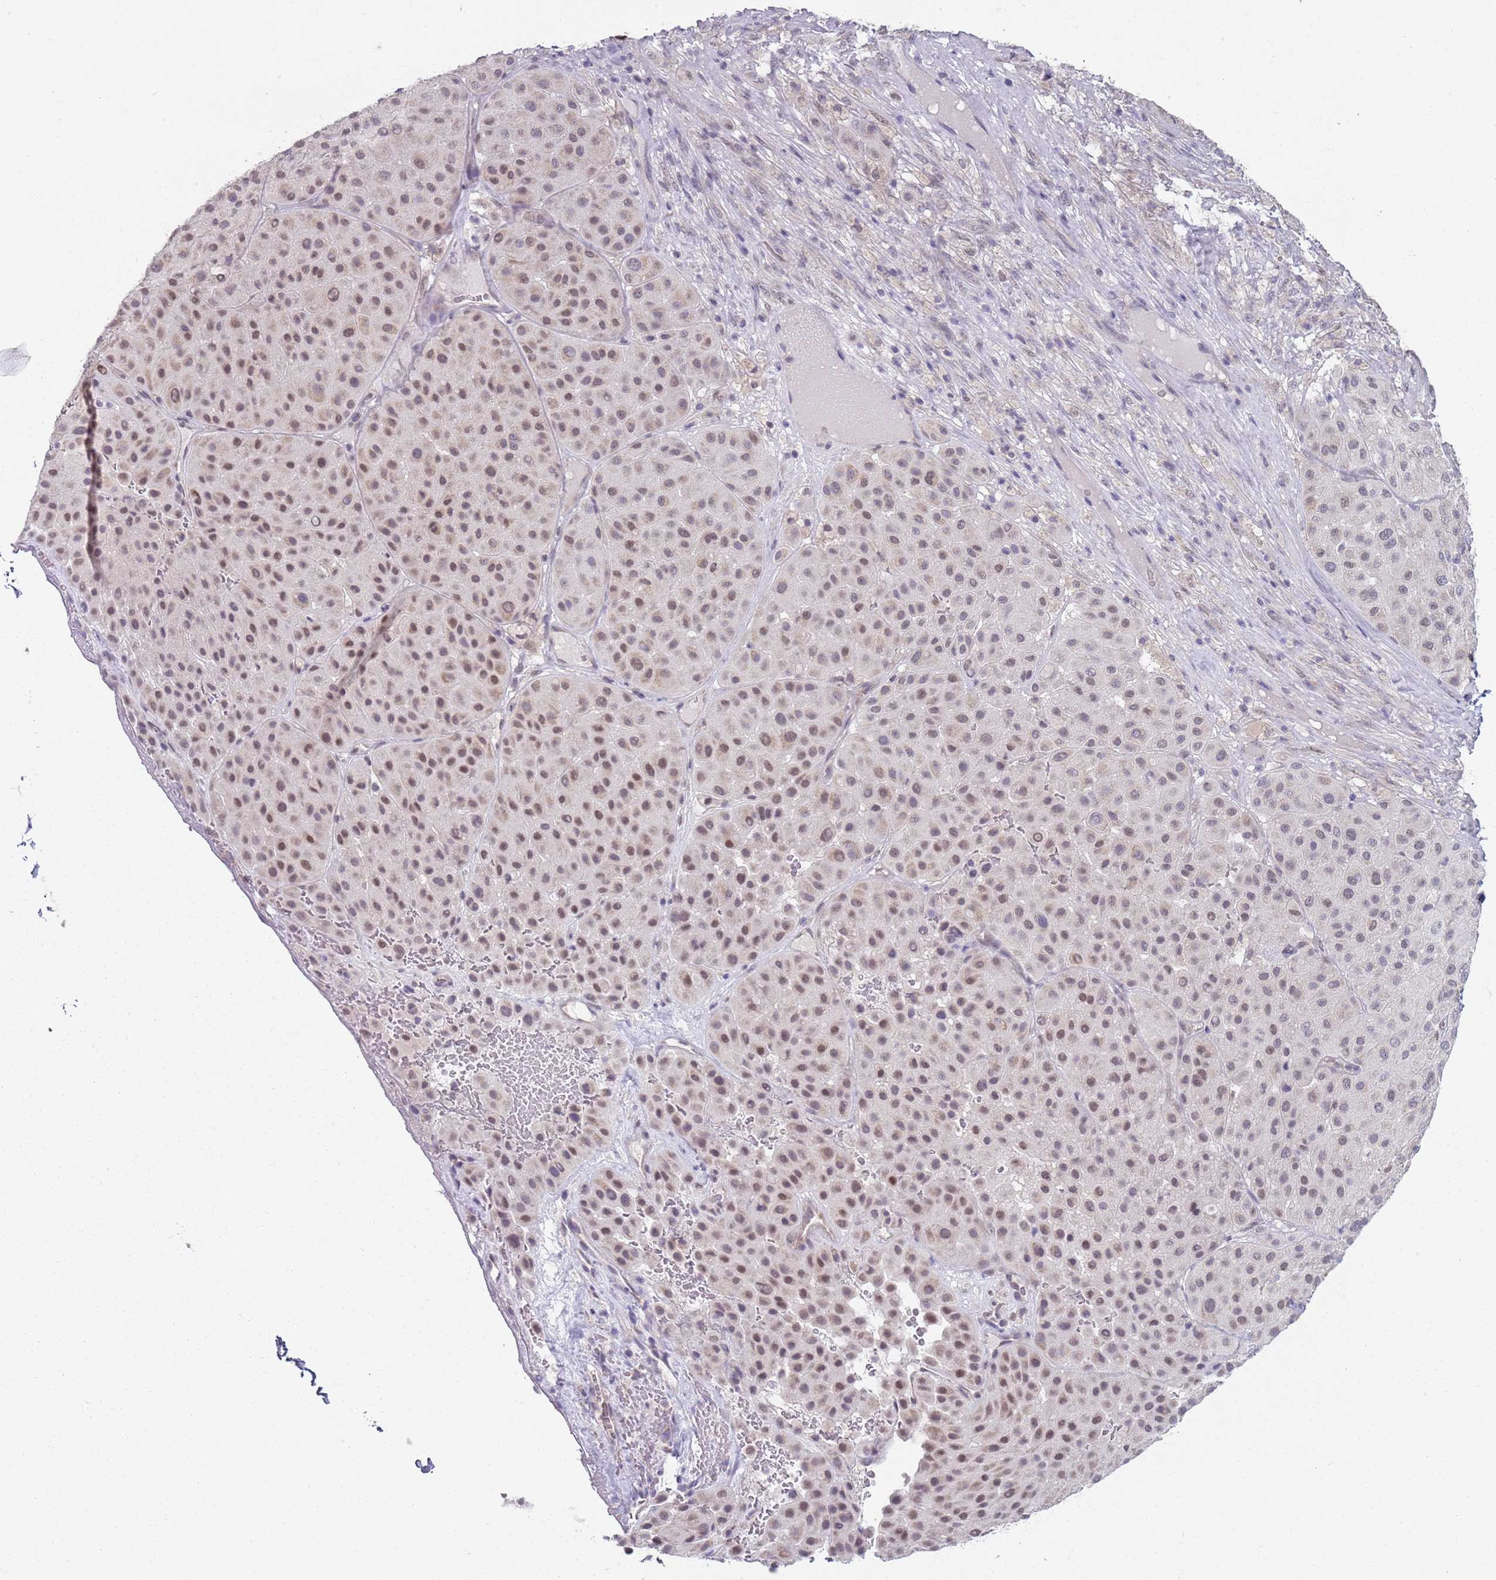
{"staining": {"intensity": "weak", "quantity": "25%-75%", "location": "nuclear"}, "tissue": "melanoma", "cell_type": "Tumor cells", "image_type": "cancer", "snomed": [{"axis": "morphology", "description": "Malignant melanoma, Metastatic site"}, {"axis": "topography", "description": "Smooth muscle"}], "caption": "The micrograph demonstrates immunohistochemical staining of malignant melanoma (metastatic site). There is weak nuclear staining is seen in approximately 25%-75% of tumor cells.", "gene": "SMARCAL1", "patient": {"sex": "male", "age": 41}}